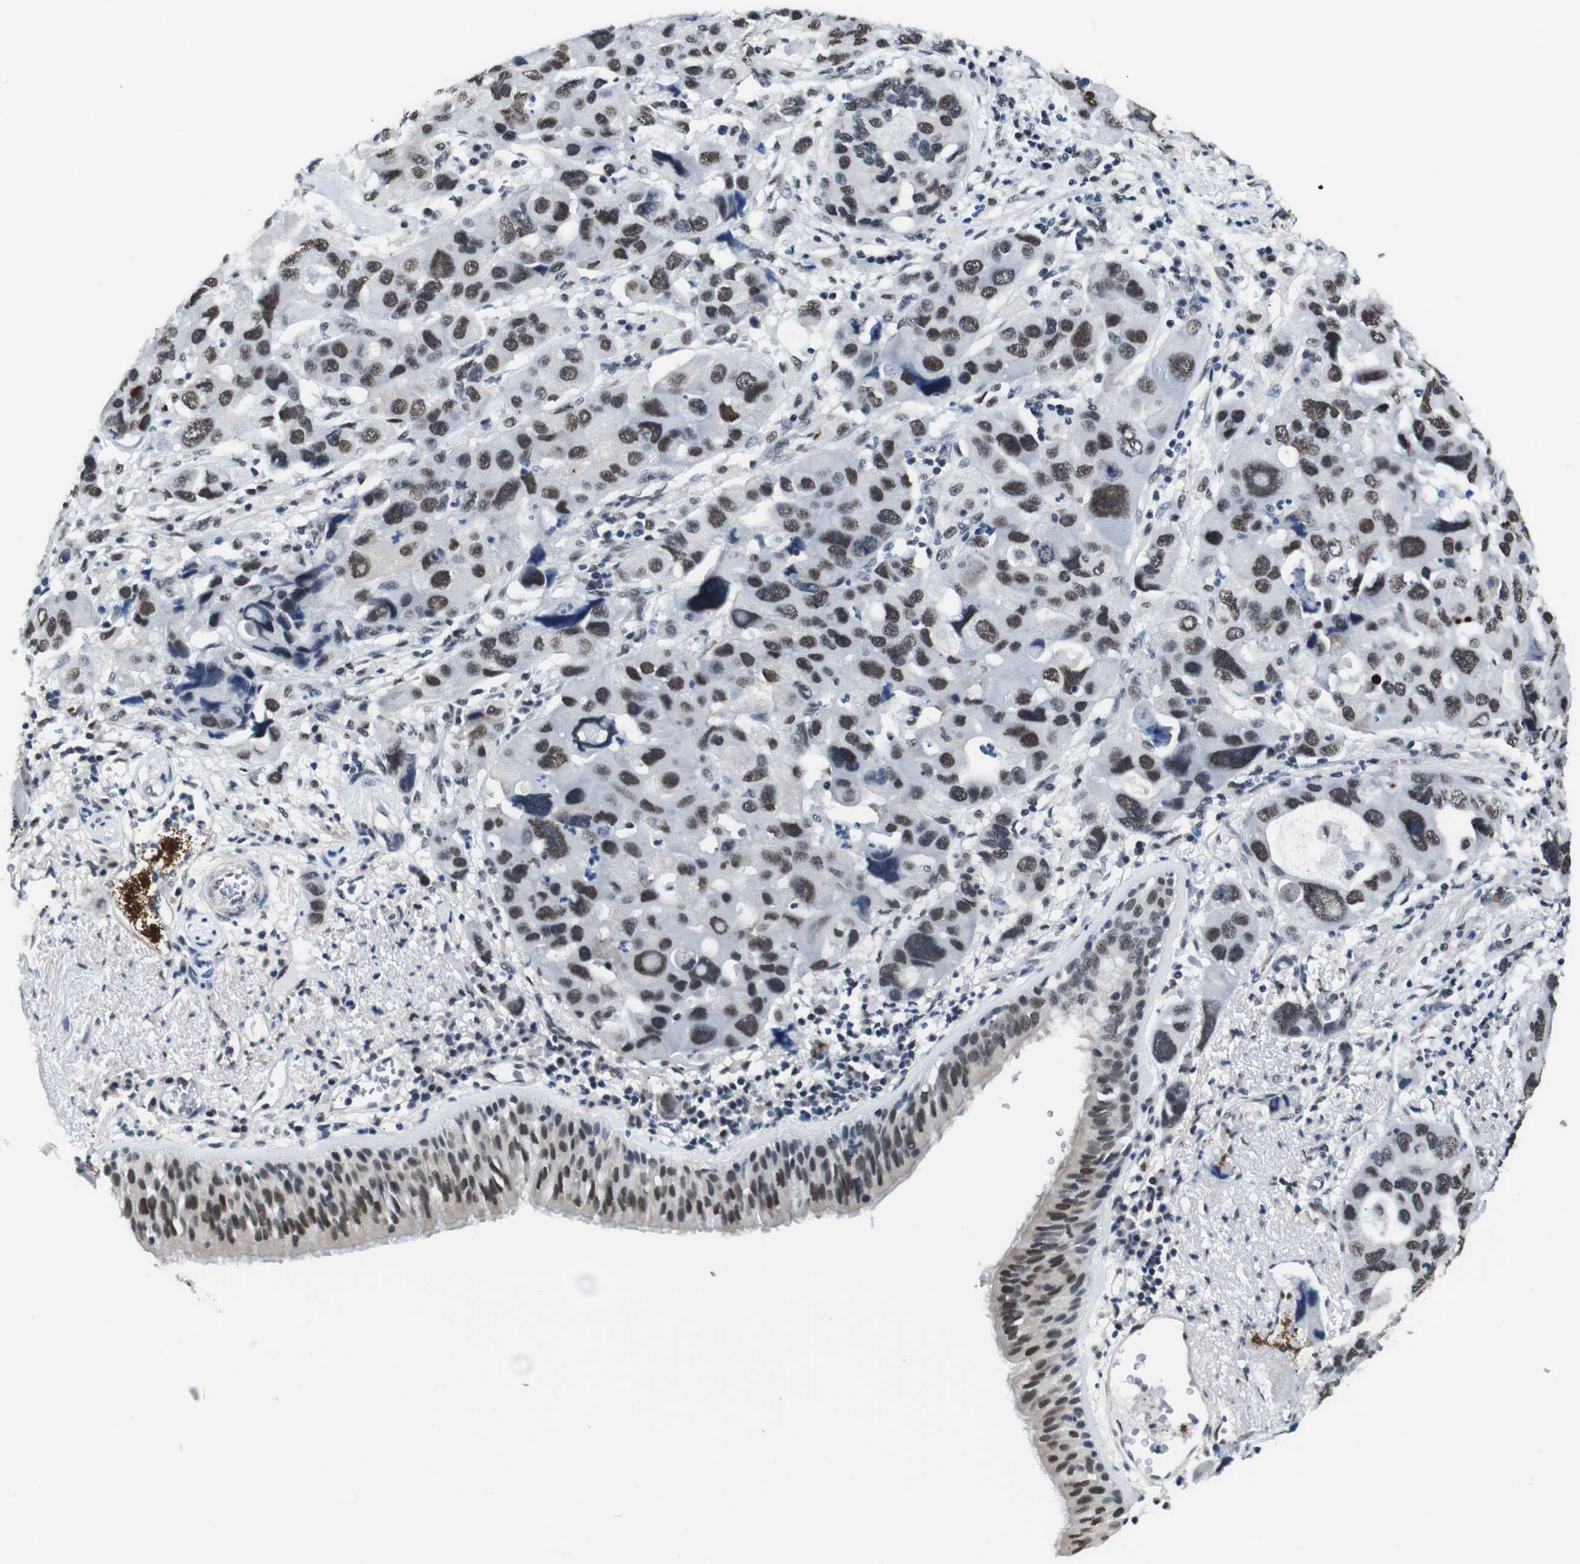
{"staining": {"intensity": "moderate", "quantity": ">75%", "location": "cytoplasmic/membranous,nuclear"}, "tissue": "bronchus", "cell_type": "Respiratory epithelial cells", "image_type": "normal", "snomed": [{"axis": "morphology", "description": "Normal tissue, NOS"}, {"axis": "morphology", "description": "Adenocarcinoma, NOS"}, {"axis": "morphology", "description": "Adenocarcinoma, metastatic, NOS"}, {"axis": "topography", "description": "Lymph node"}, {"axis": "topography", "description": "Bronchus"}, {"axis": "topography", "description": "Lung"}], "caption": "High-power microscopy captured an IHC micrograph of normal bronchus, revealing moderate cytoplasmic/membranous,nuclear staining in approximately >75% of respiratory epithelial cells.", "gene": "ILDR2", "patient": {"sex": "female", "age": 54}}